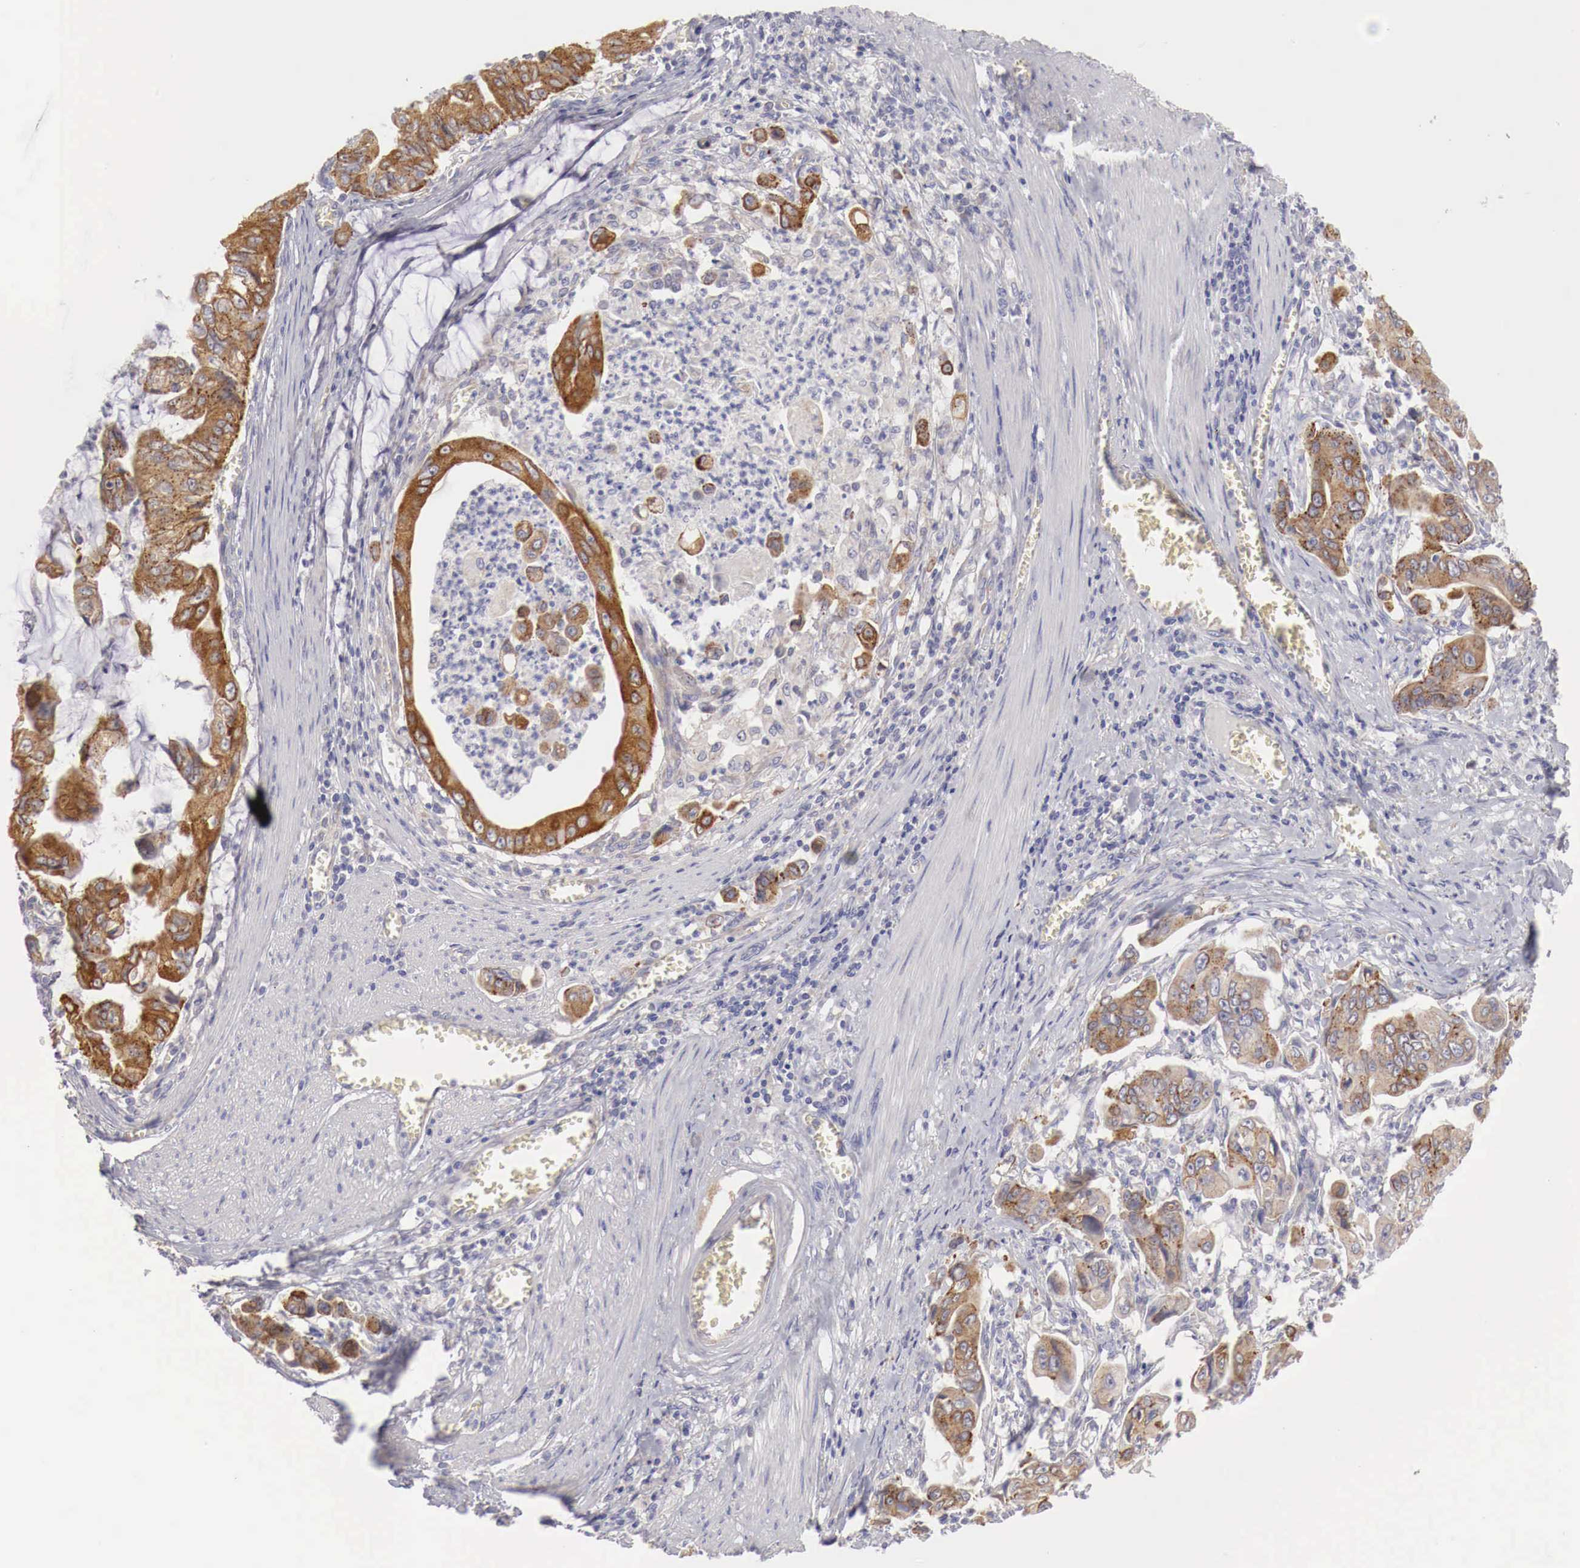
{"staining": {"intensity": "strong", "quantity": "25%-75%", "location": "cytoplasmic/membranous"}, "tissue": "stomach cancer", "cell_type": "Tumor cells", "image_type": "cancer", "snomed": [{"axis": "morphology", "description": "Adenocarcinoma, NOS"}, {"axis": "topography", "description": "Stomach, upper"}], "caption": "Immunohistochemical staining of stomach adenocarcinoma exhibits strong cytoplasmic/membranous protein staining in about 25%-75% of tumor cells. (DAB (3,3'-diaminobenzidine) IHC with brightfield microscopy, high magnification).", "gene": "NSDHL", "patient": {"sex": "male", "age": 80}}